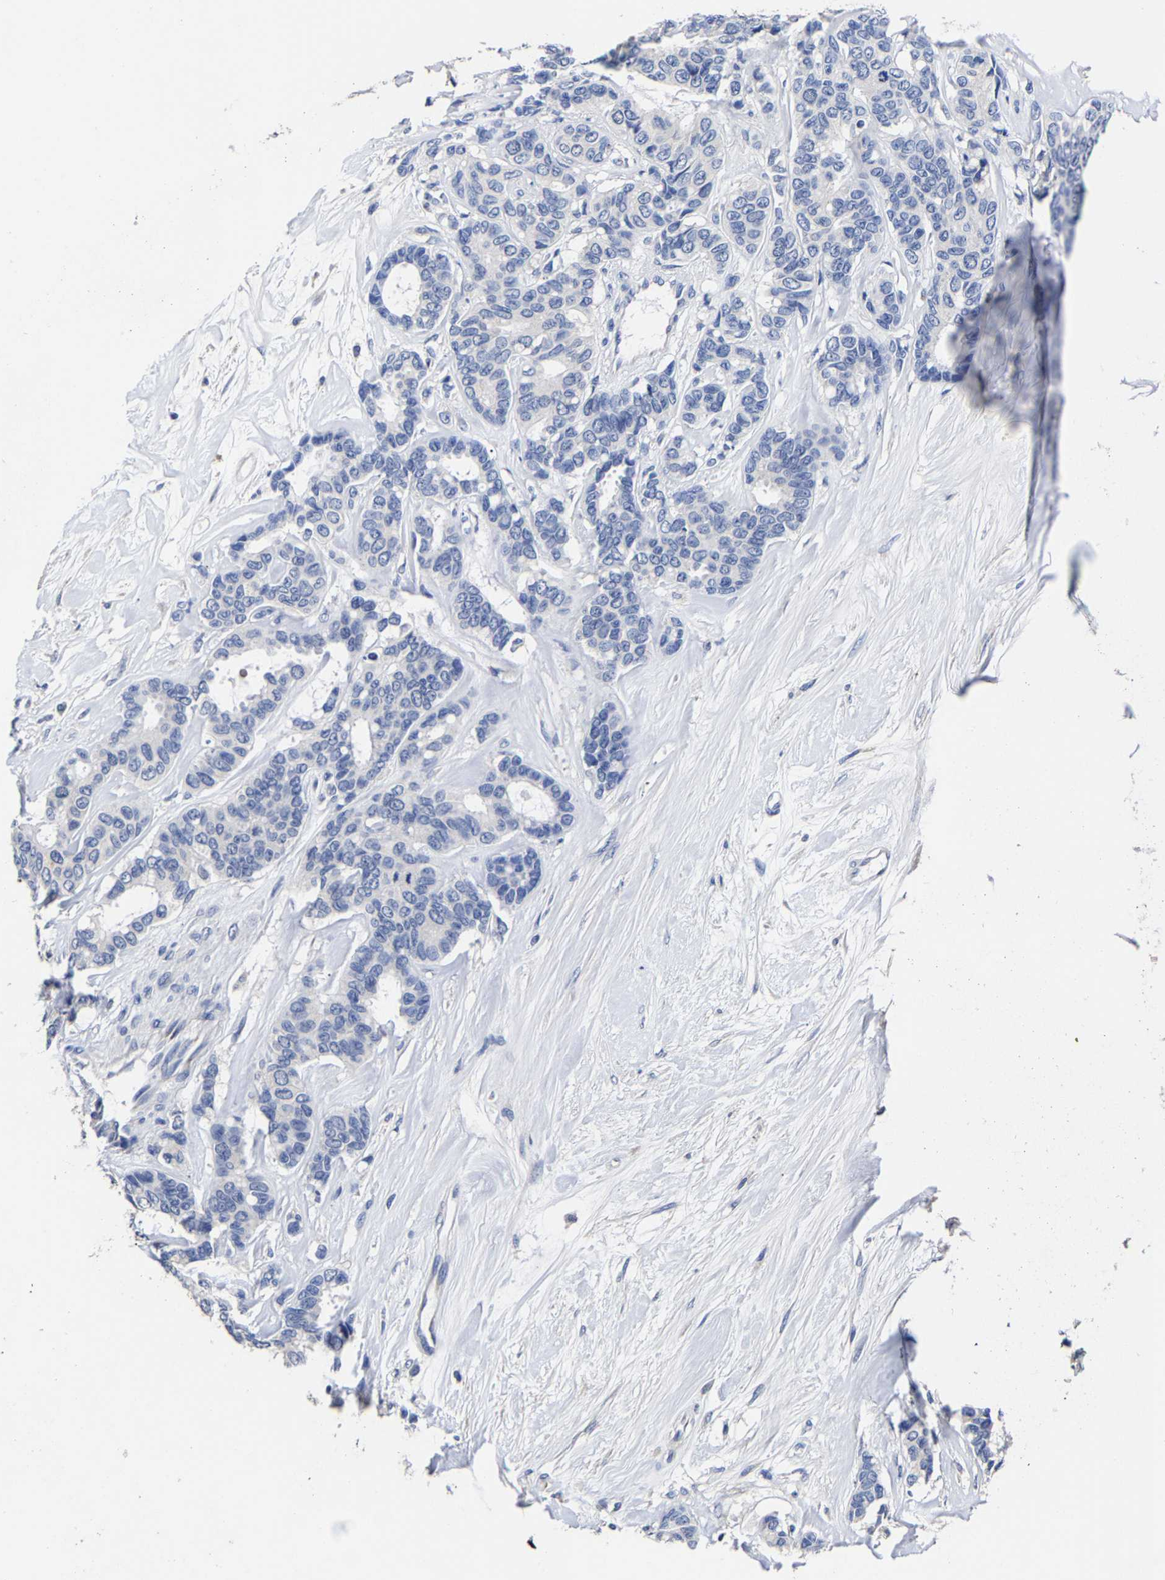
{"staining": {"intensity": "negative", "quantity": "none", "location": "none"}, "tissue": "breast cancer", "cell_type": "Tumor cells", "image_type": "cancer", "snomed": [{"axis": "morphology", "description": "Duct carcinoma"}, {"axis": "topography", "description": "Breast"}], "caption": "Immunohistochemistry image of breast invasive ductal carcinoma stained for a protein (brown), which demonstrates no expression in tumor cells.", "gene": "AKAP4", "patient": {"sex": "female", "age": 87}}